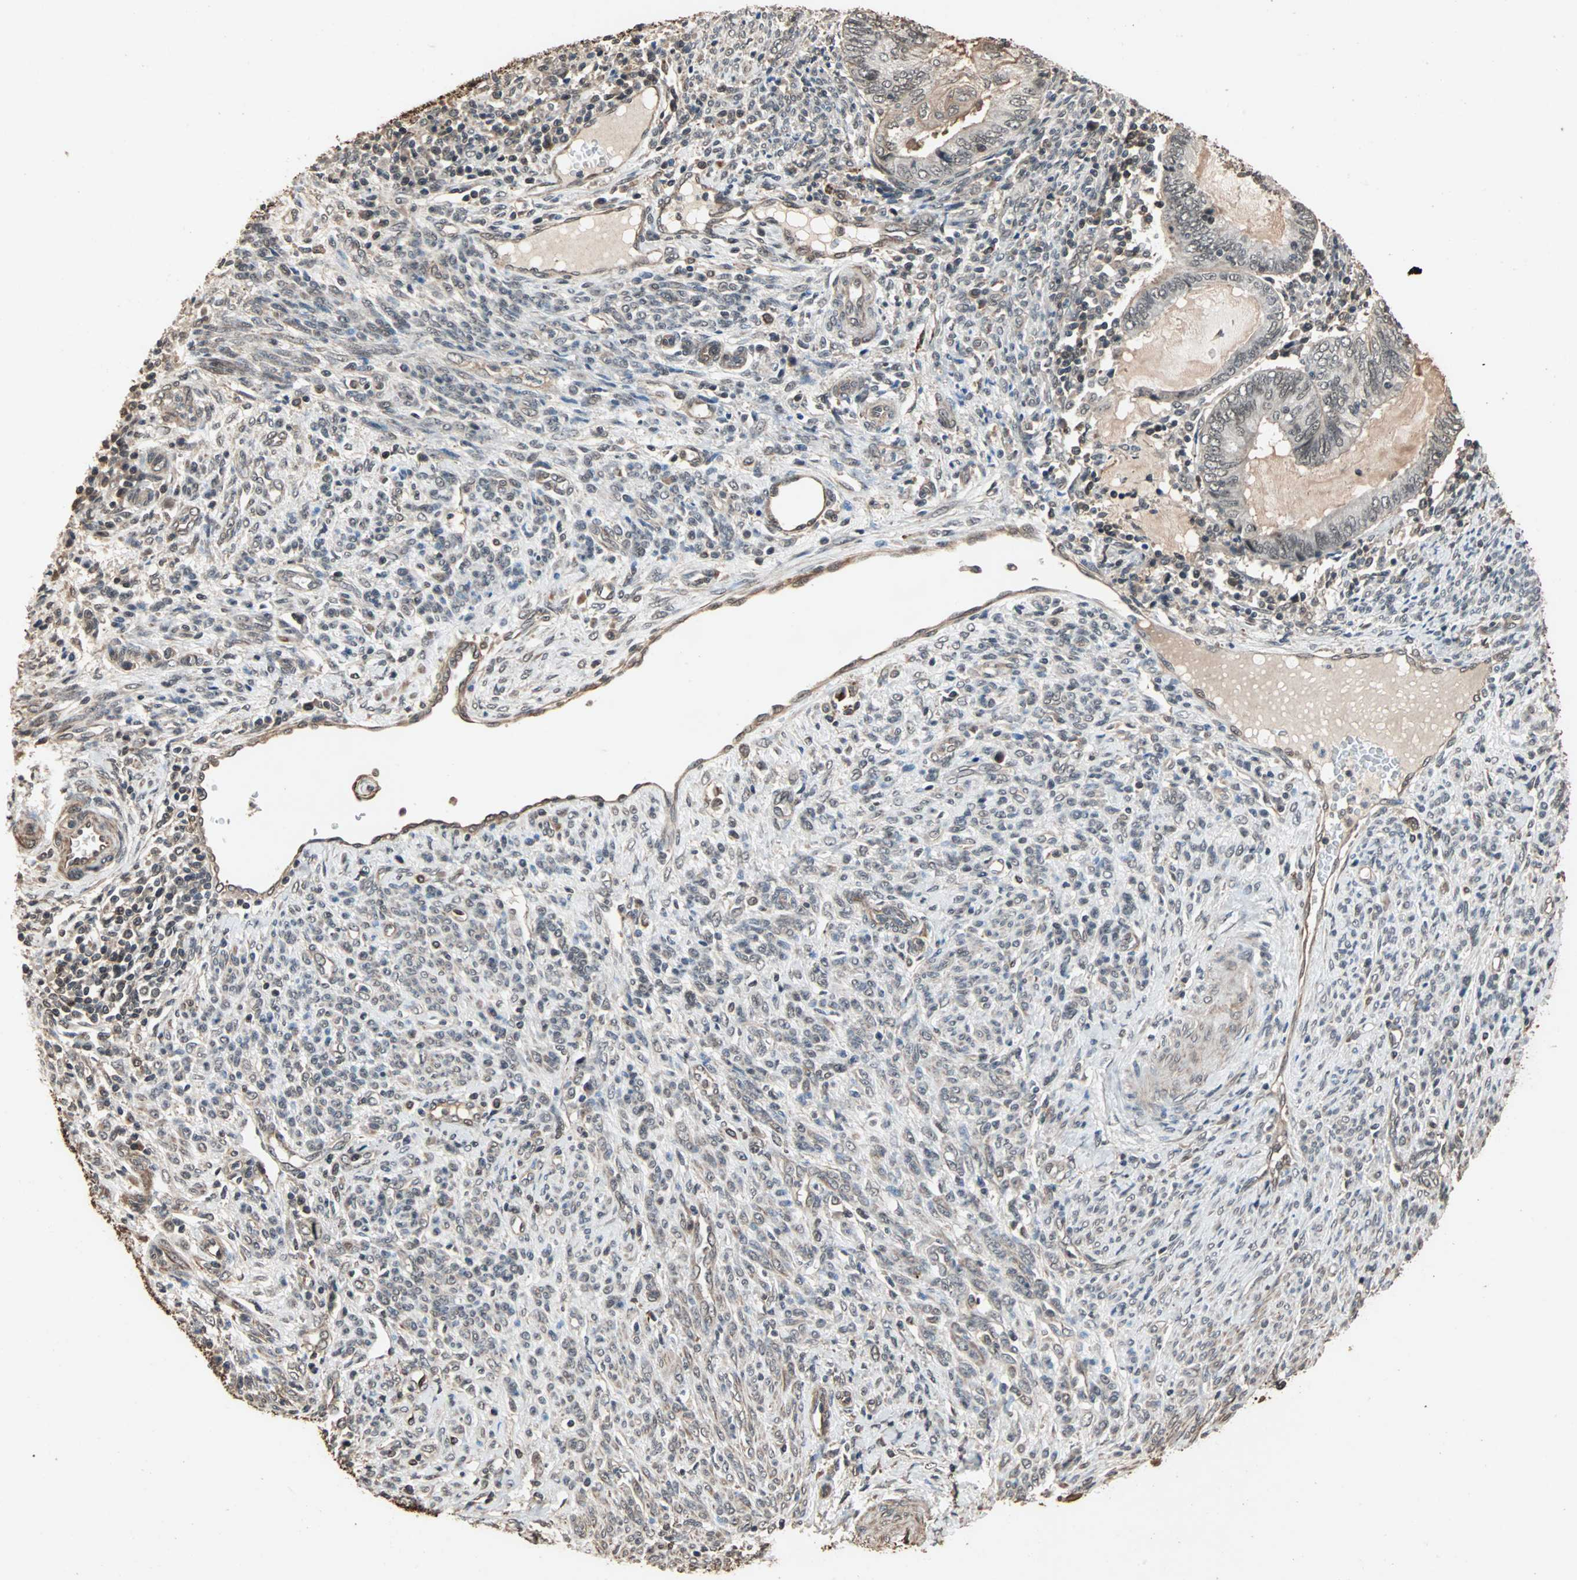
{"staining": {"intensity": "weak", "quantity": "25%-75%", "location": "cytoplasmic/membranous,nuclear"}, "tissue": "endometrial cancer", "cell_type": "Tumor cells", "image_type": "cancer", "snomed": [{"axis": "morphology", "description": "Adenocarcinoma, NOS"}, {"axis": "topography", "description": "Uterus"}, {"axis": "topography", "description": "Endometrium"}], "caption": "Brown immunohistochemical staining in endometrial adenocarcinoma shows weak cytoplasmic/membranous and nuclear positivity in approximately 25%-75% of tumor cells. (IHC, brightfield microscopy, high magnification).", "gene": "CDC5L", "patient": {"sex": "female", "age": 70}}